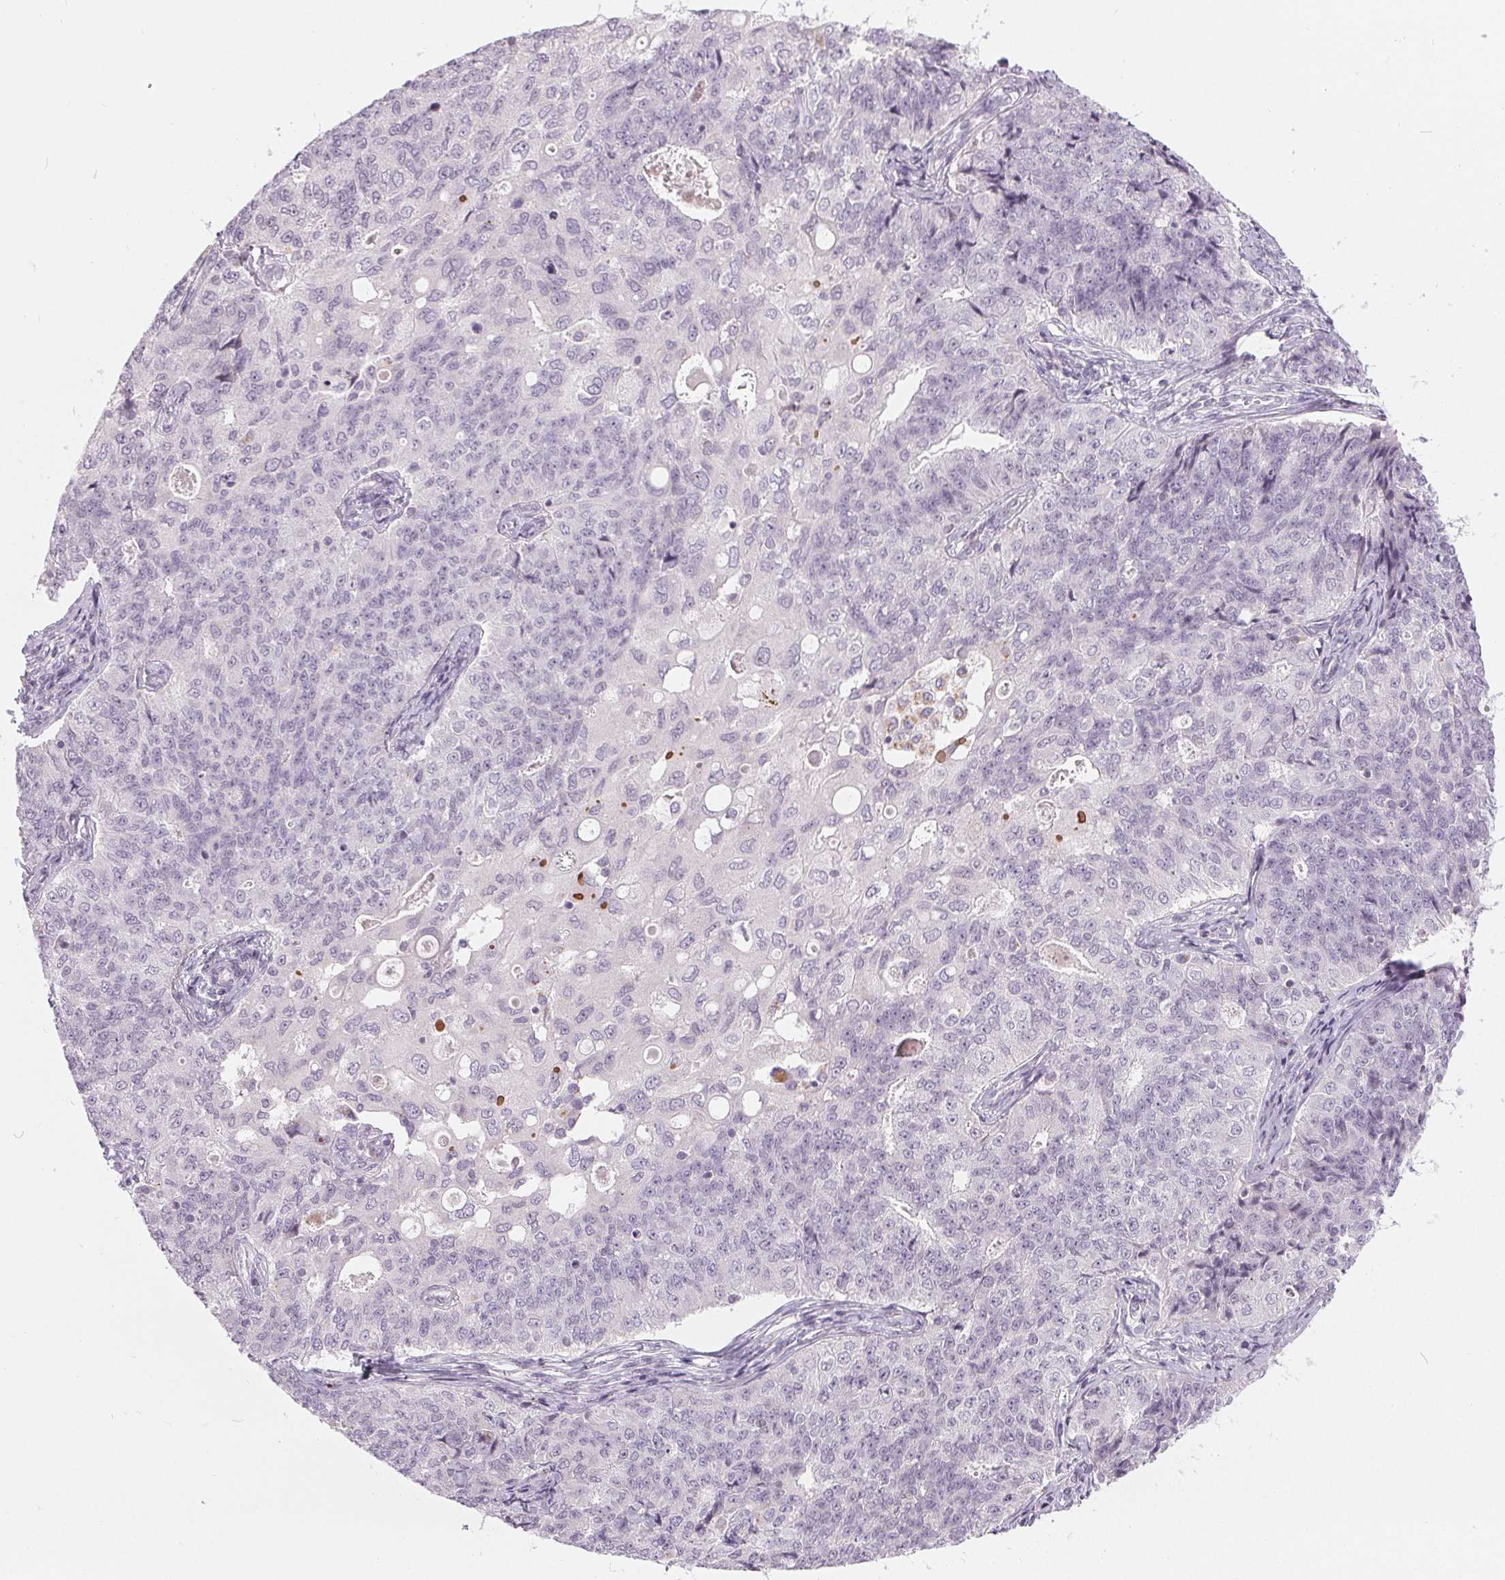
{"staining": {"intensity": "negative", "quantity": "none", "location": "none"}, "tissue": "endometrial cancer", "cell_type": "Tumor cells", "image_type": "cancer", "snomed": [{"axis": "morphology", "description": "Adenocarcinoma, NOS"}, {"axis": "topography", "description": "Endometrium"}], "caption": "This is an immunohistochemistry (IHC) photomicrograph of human endometrial cancer (adenocarcinoma). There is no positivity in tumor cells.", "gene": "HOPX", "patient": {"sex": "female", "age": 43}}